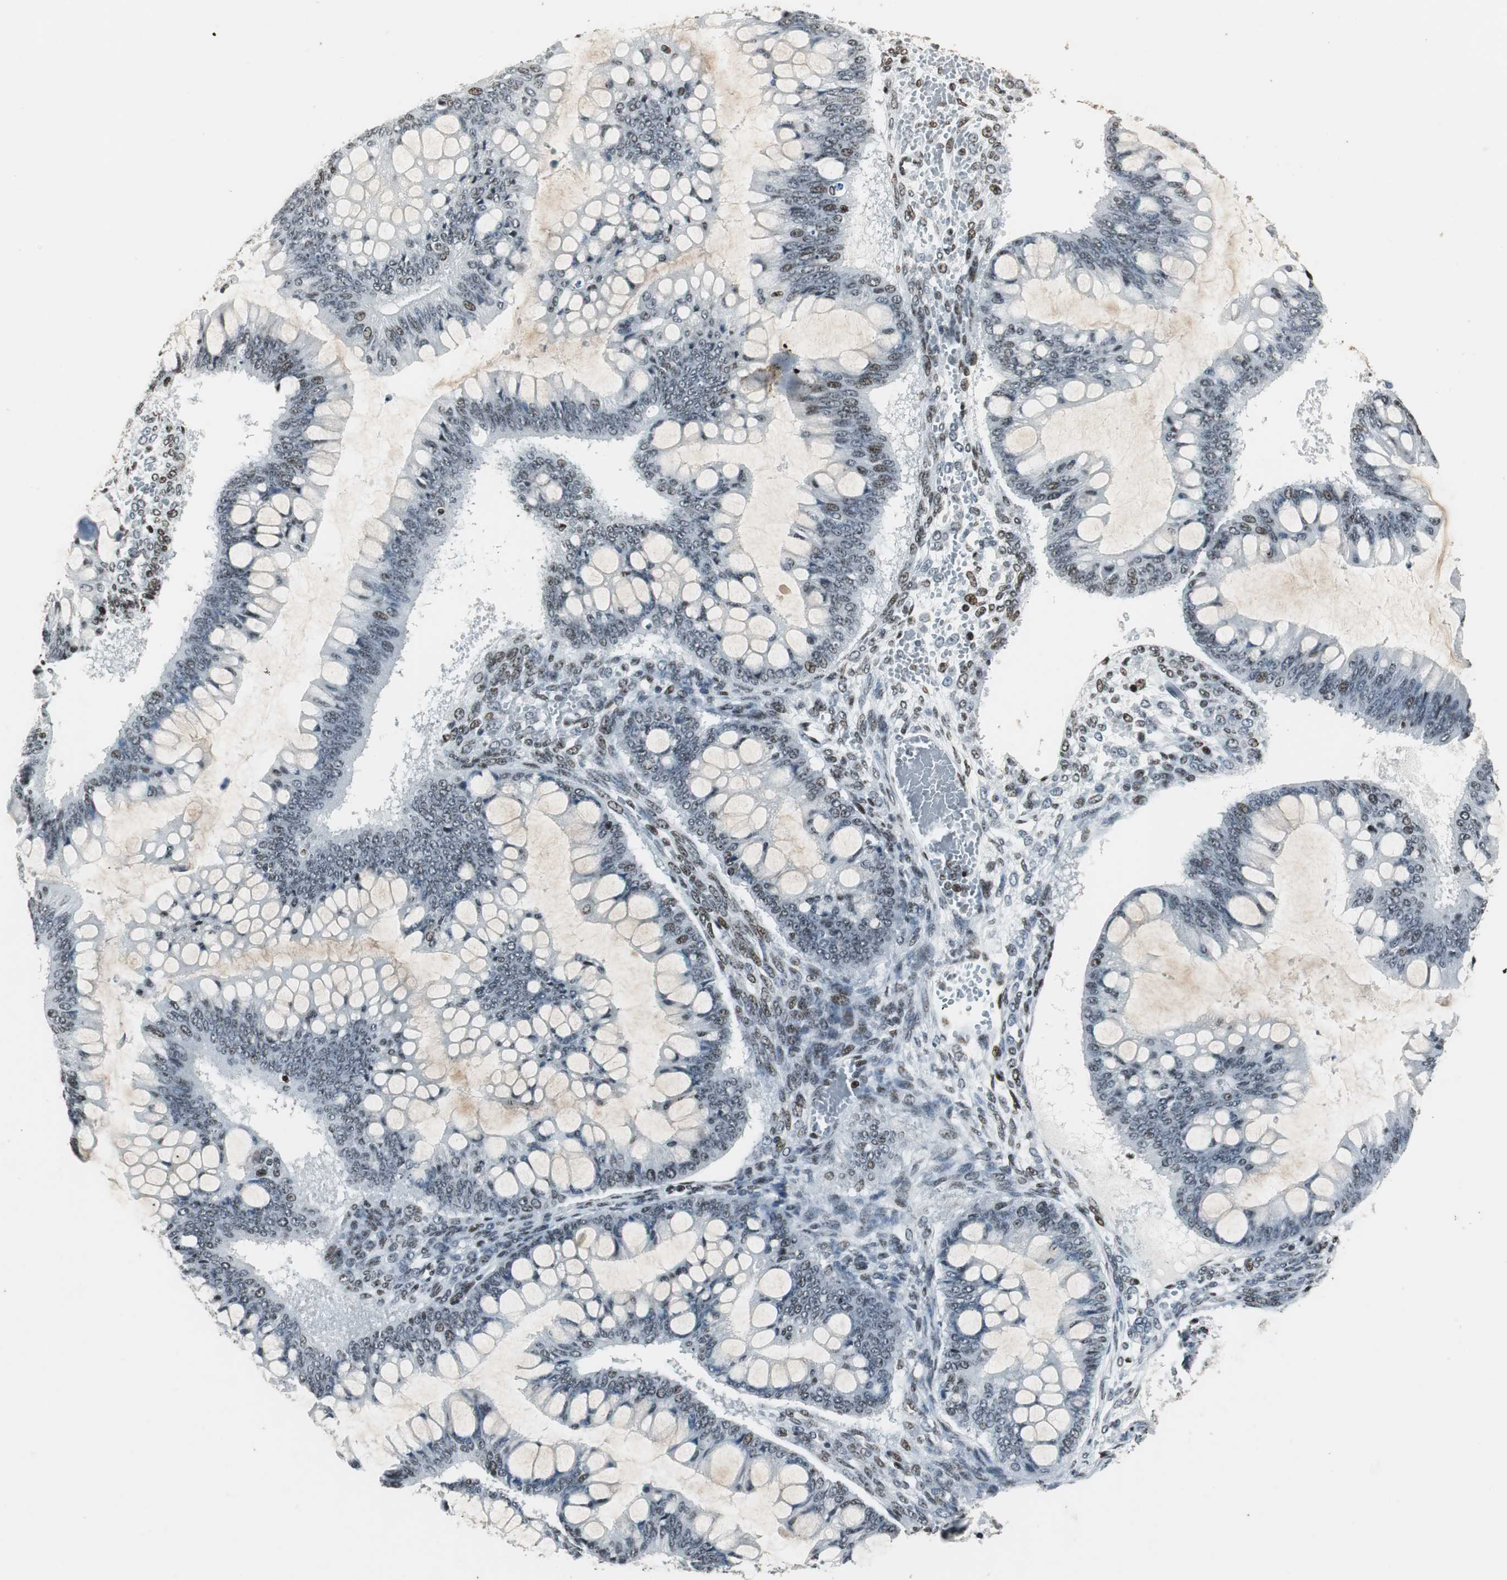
{"staining": {"intensity": "weak", "quantity": "25%-75%", "location": "nuclear"}, "tissue": "ovarian cancer", "cell_type": "Tumor cells", "image_type": "cancer", "snomed": [{"axis": "morphology", "description": "Cystadenocarcinoma, mucinous, NOS"}, {"axis": "topography", "description": "Ovary"}], "caption": "Human mucinous cystadenocarcinoma (ovarian) stained with a brown dye demonstrates weak nuclear positive positivity in about 25%-75% of tumor cells.", "gene": "RBBP4", "patient": {"sex": "female", "age": 73}}